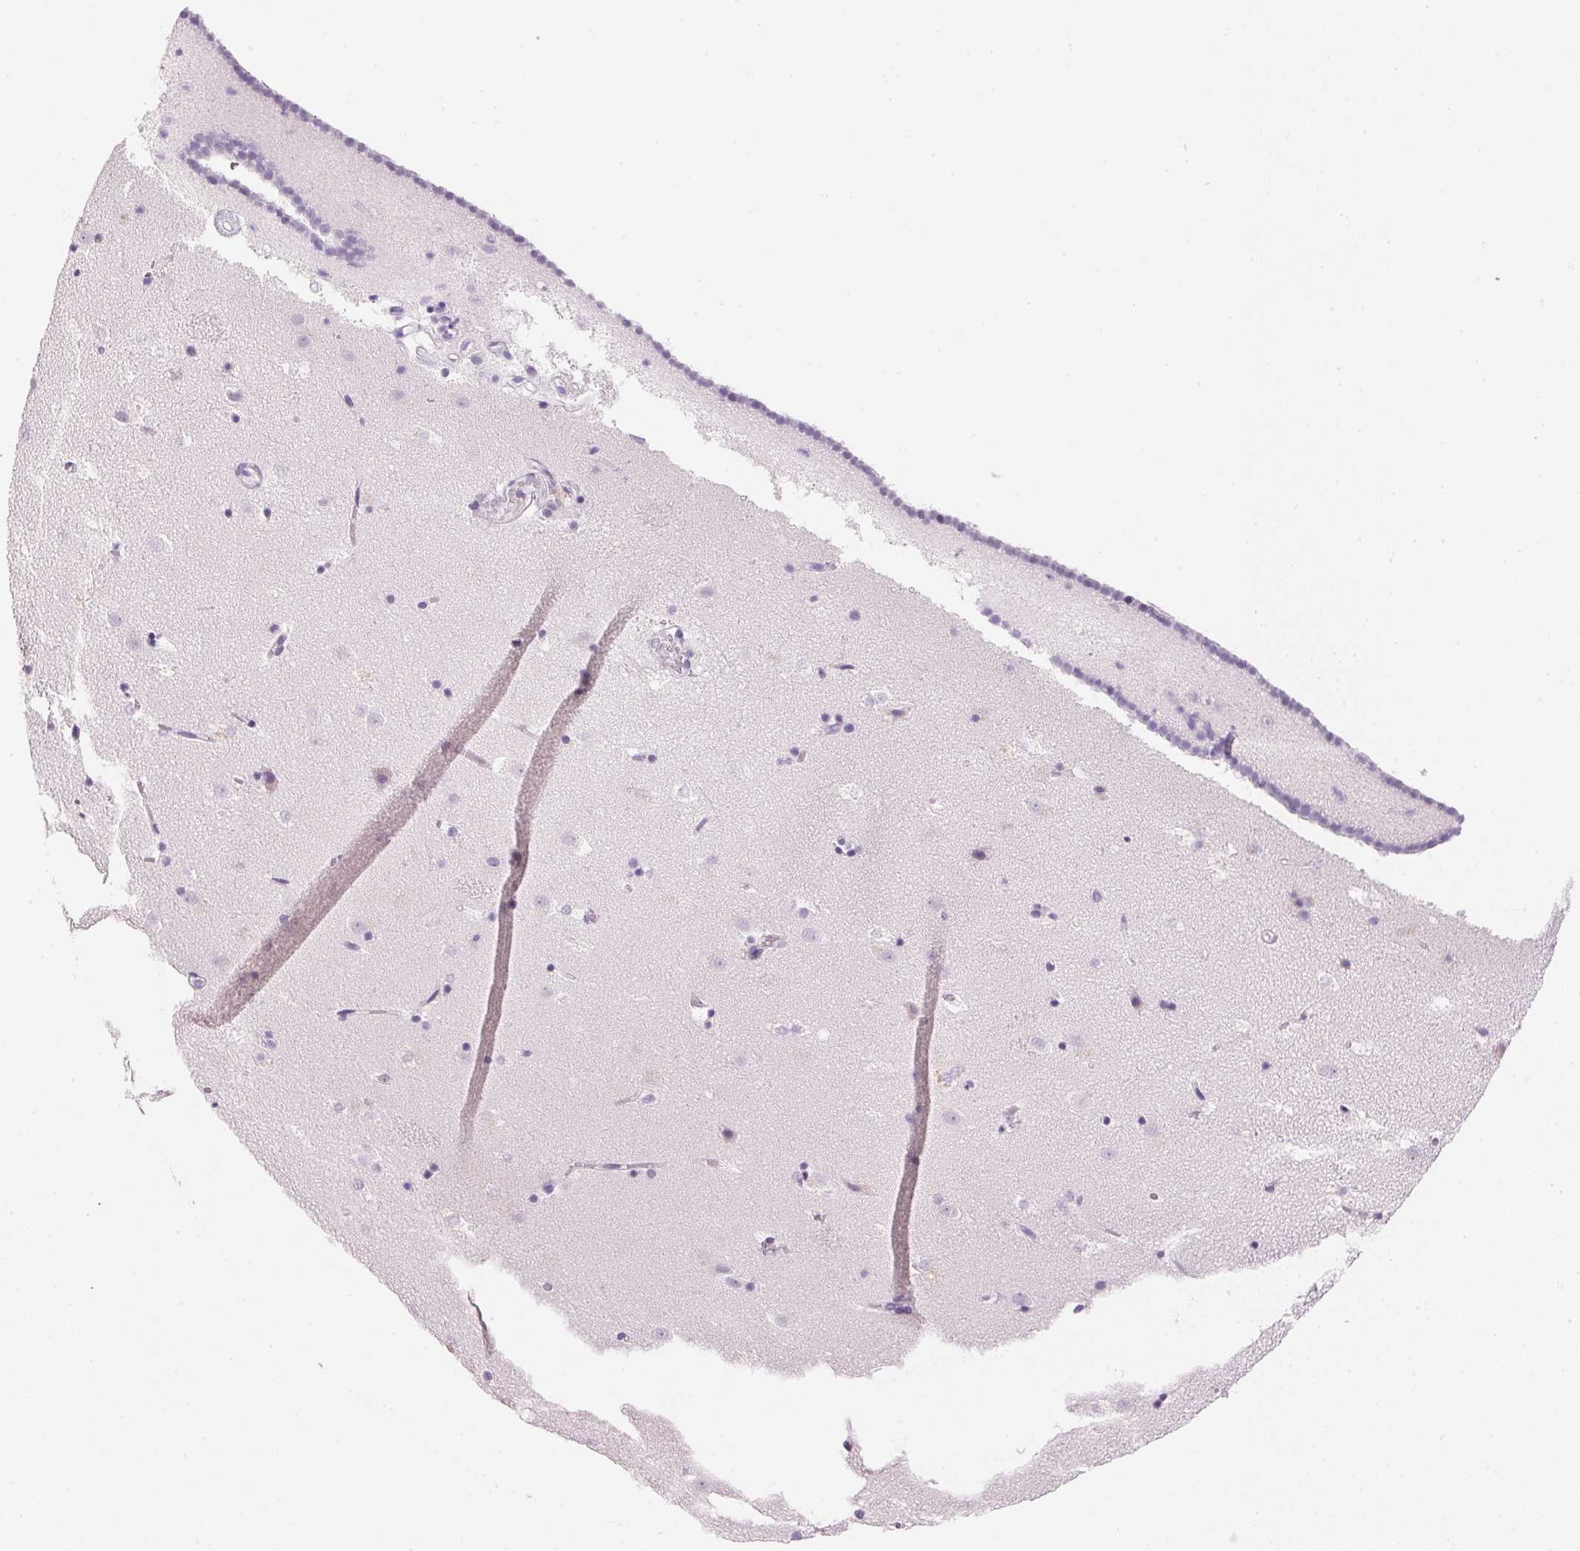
{"staining": {"intensity": "negative", "quantity": "none", "location": "none"}, "tissue": "caudate", "cell_type": "Glial cells", "image_type": "normal", "snomed": [{"axis": "morphology", "description": "Normal tissue, NOS"}, {"axis": "topography", "description": "Lateral ventricle wall"}], "caption": "High magnification brightfield microscopy of benign caudate stained with DAB (brown) and counterstained with hematoxylin (blue): glial cells show no significant positivity. (IHC, brightfield microscopy, high magnification).", "gene": "IGFBP1", "patient": {"sex": "male", "age": 37}}